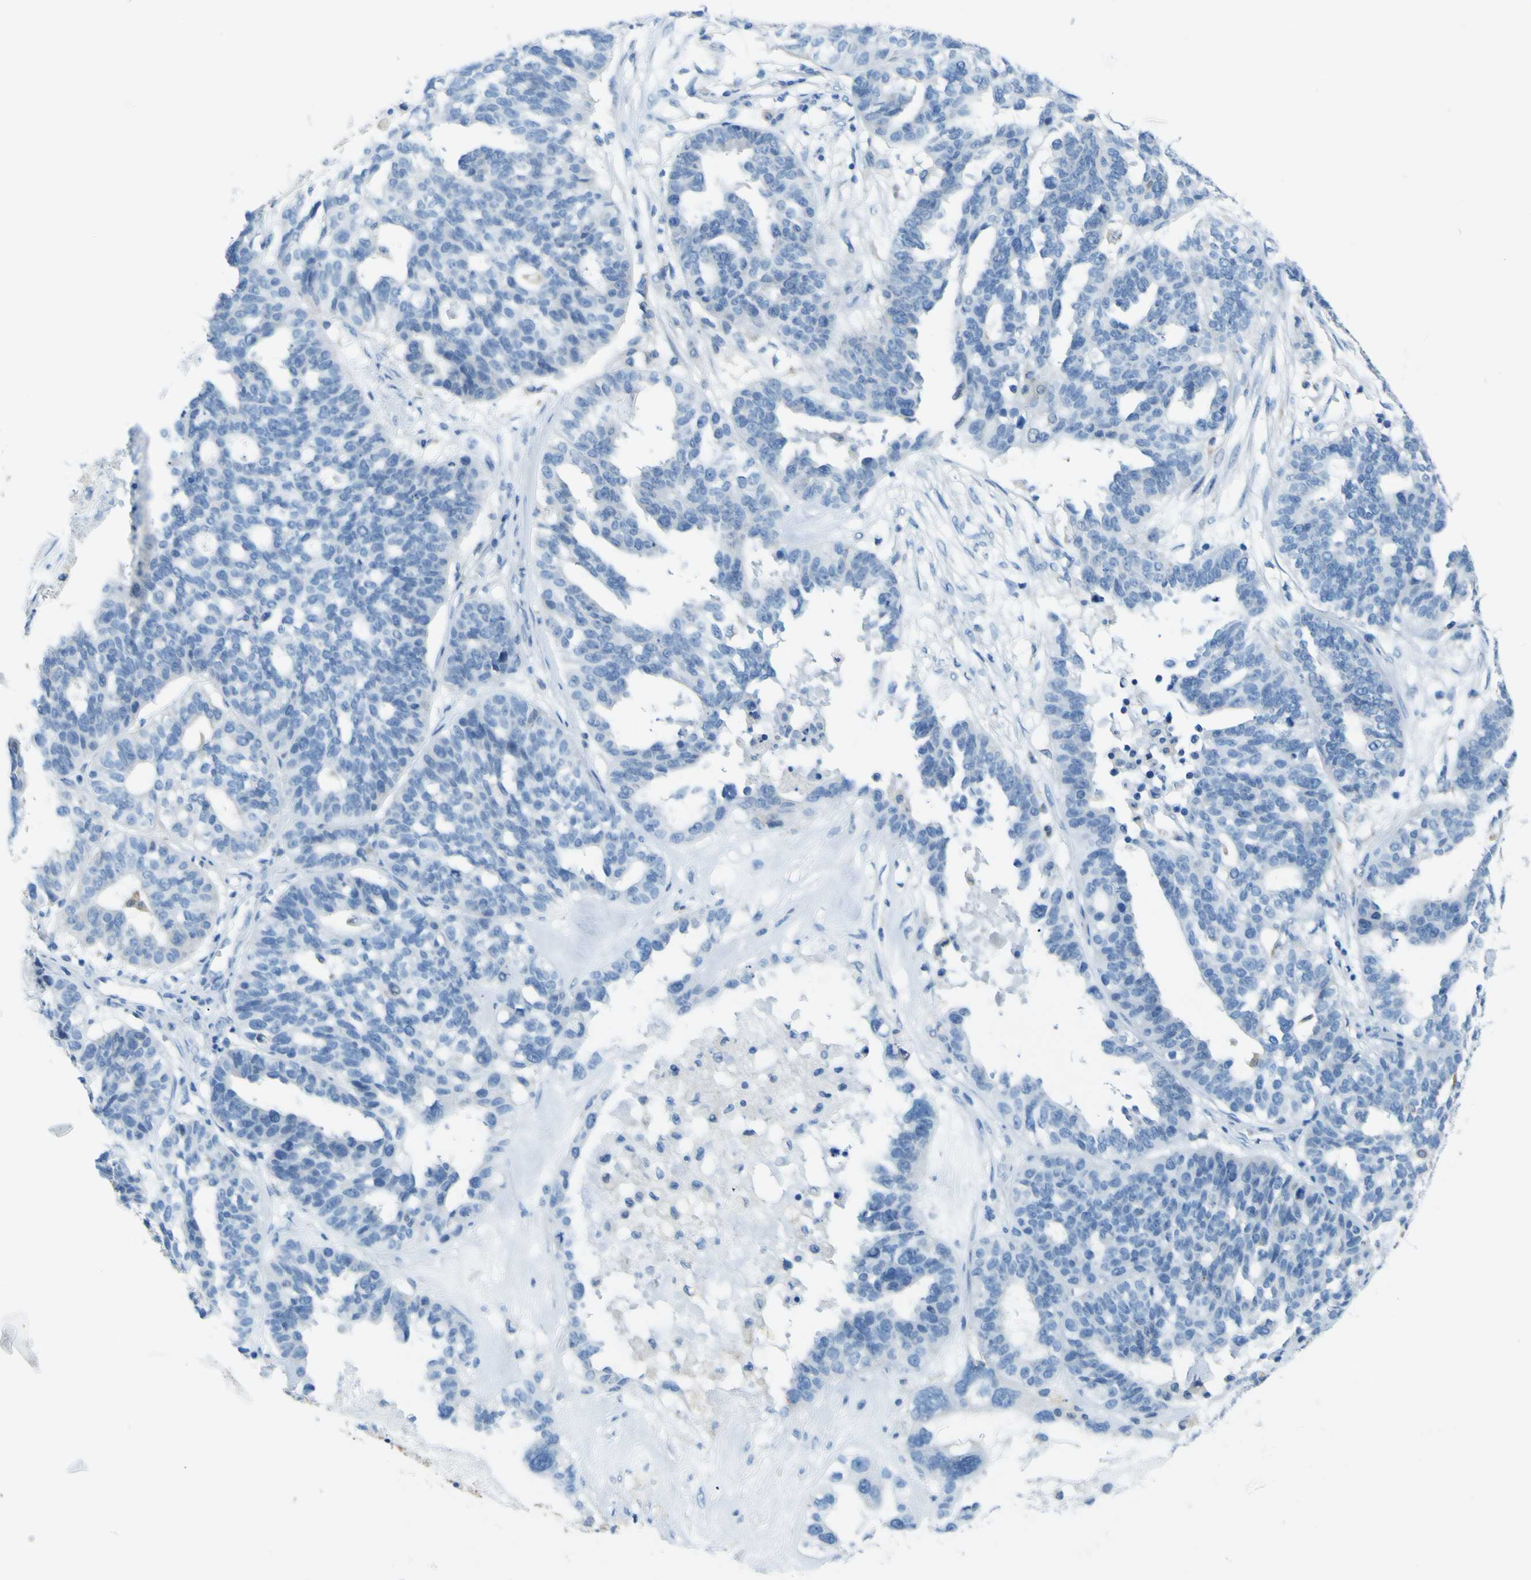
{"staining": {"intensity": "negative", "quantity": "none", "location": "none"}, "tissue": "ovarian cancer", "cell_type": "Tumor cells", "image_type": "cancer", "snomed": [{"axis": "morphology", "description": "Cystadenocarcinoma, serous, NOS"}, {"axis": "topography", "description": "Ovary"}], "caption": "DAB (3,3'-diaminobenzidine) immunohistochemical staining of ovarian serous cystadenocarcinoma reveals no significant expression in tumor cells. (Brightfield microscopy of DAB (3,3'-diaminobenzidine) immunohistochemistry (IHC) at high magnification).", "gene": "ACSL1", "patient": {"sex": "female", "age": 59}}